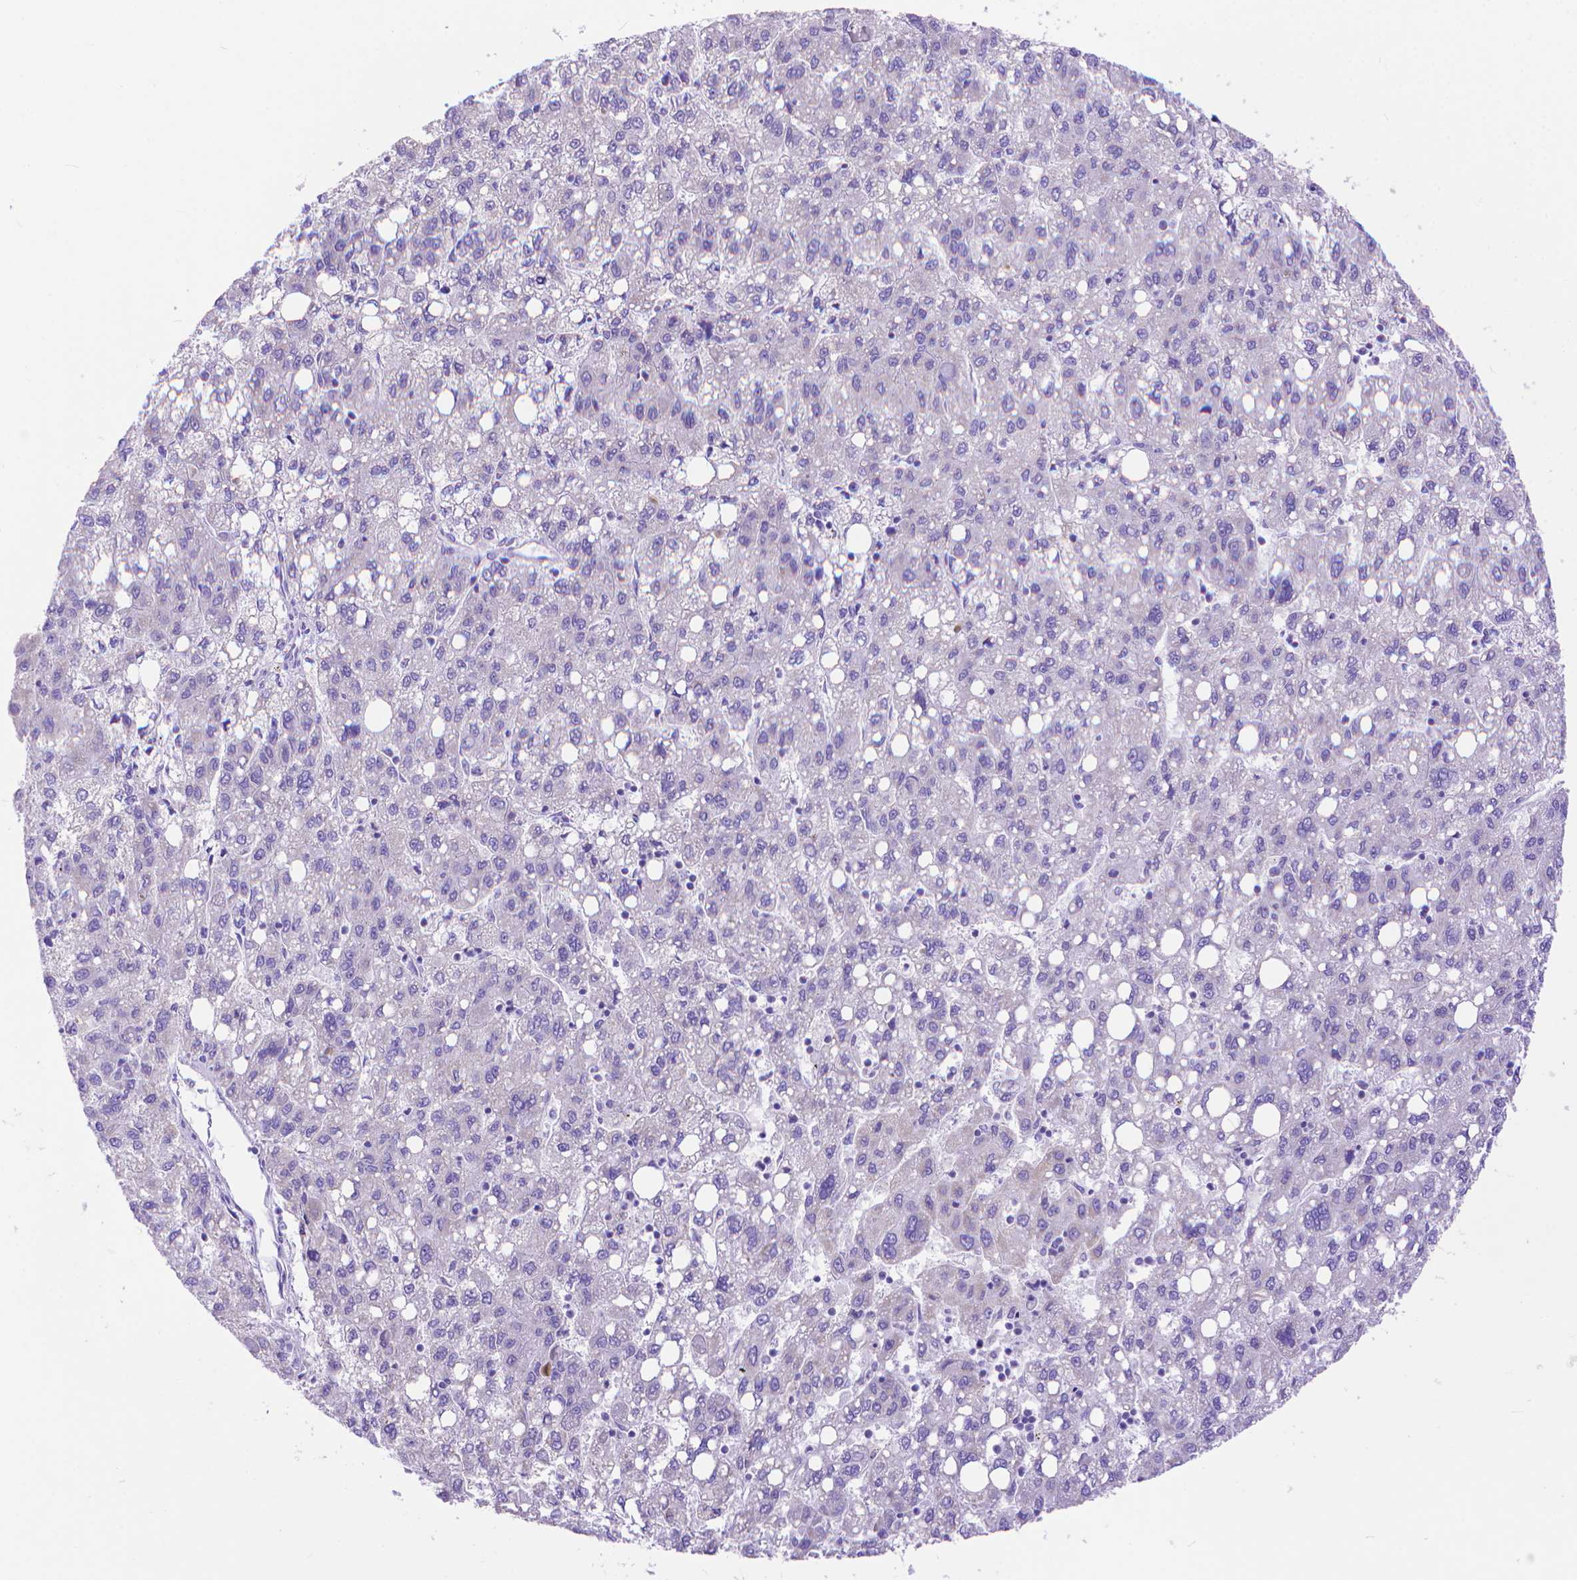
{"staining": {"intensity": "negative", "quantity": "none", "location": "none"}, "tissue": "liver cancer", "cell_type": "Tumor cells", "image_type": "cancer", "snomed": [{"axis": "morphology", "description": "Carcinoma, Hepatocellular, NOS"}, {"axis": "topography", "description": "Liver"}], "caption": "Immunohistochemistry (IHC) micrograph of human hepatocellular carcinoma (liver) stained for a protein (brown), which demonstrates no expression in tumor cells.", "gene": "DHRS2", "patient": {"sex": "female", "age": 82}}